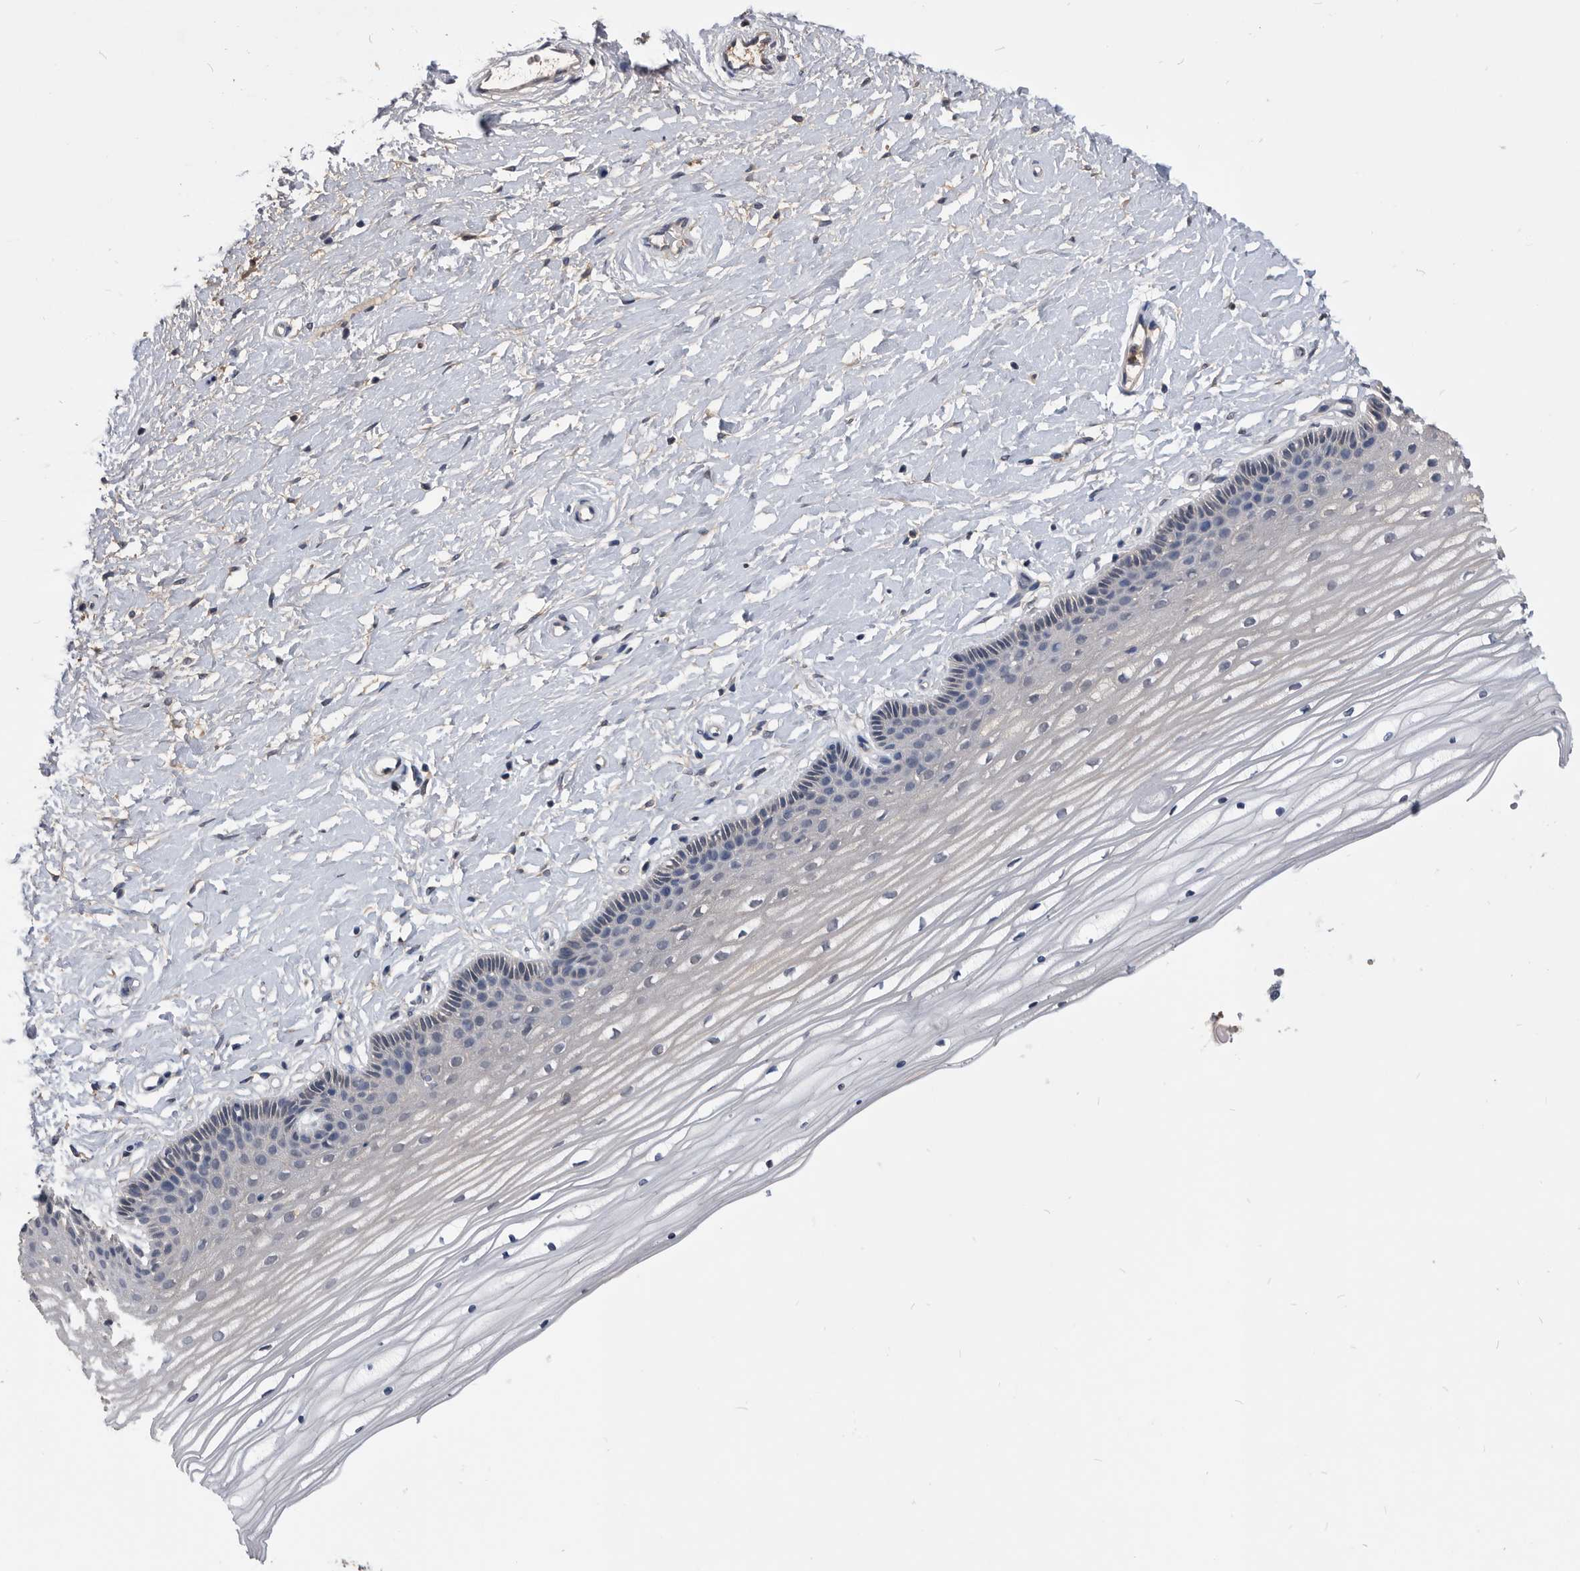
{"staining": {"intensity": "negative", "quantity": "none", "location": "none"}, "tissue": "vagina", "cell_type": "Squamous epithelial cells", "image_type": "normal", "snomed": [{"axis": "morphology", "description": "Normal tissue, NOS"}, {"axis": "topography", "description": "Vagina"}, {"axis": "topography", "description": "Cervix"}], "caption": "This is a histopathology image of immunohistochemistry staining of benign vagina, which shows no positivity in squamous epithelial cells.", "gene": "PDXK", "patient": {"sex": "female", "age": 40}}